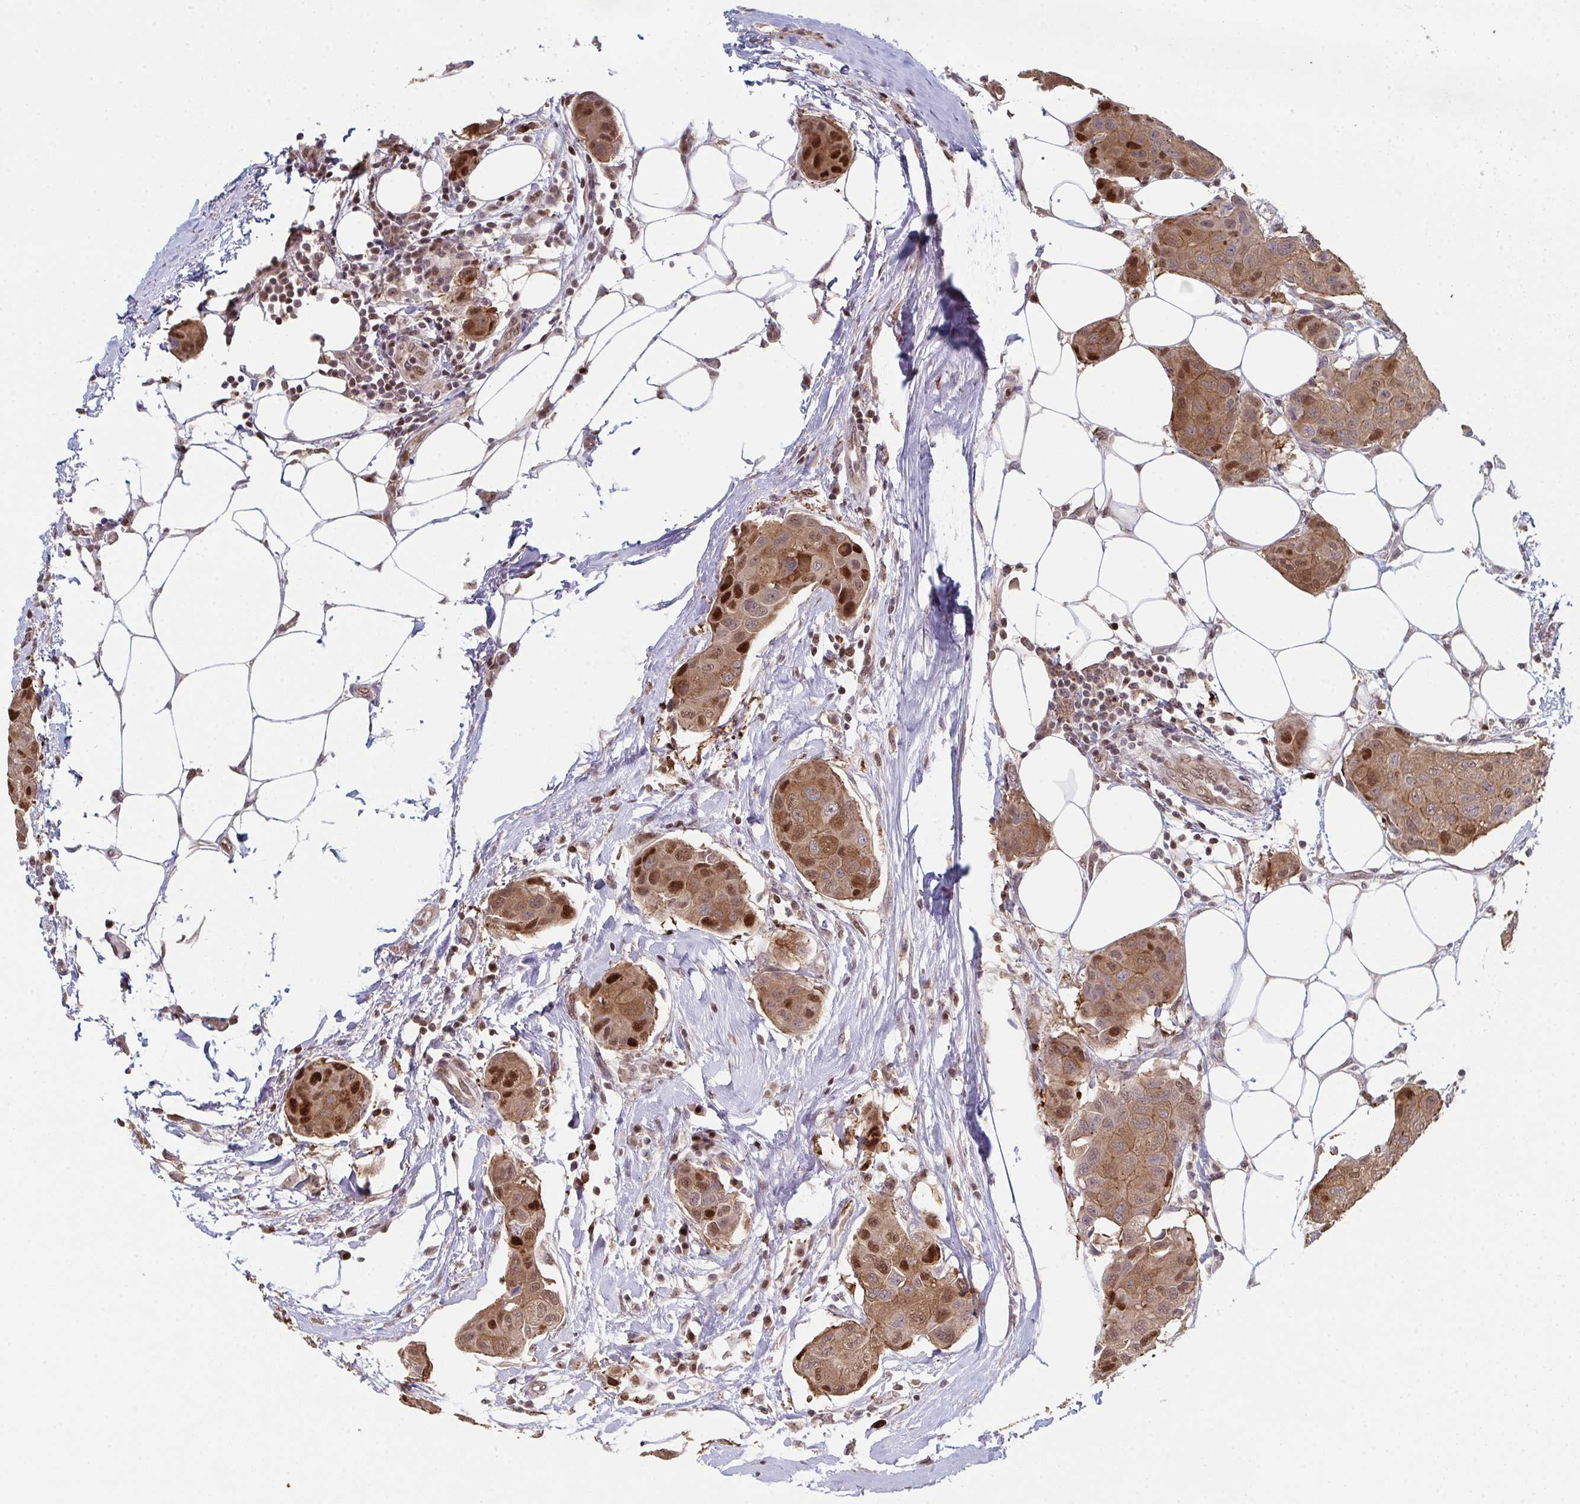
{"staining": {"intensity": "moderate", "quantity": ">75%", "location": "cytoplasmic/membranous,nuclear"}, "tissue": "breast cancer", "cell_type": "Tumor cells", "image_type": "cancer", "snomed": [{"axis": "morphology", "description": "Duct carcinoma"}, {"axis": "topography", "description": "Breast"}, {"axis": "topography", "description": "Lymph node"}], "caption": "Immunohistochemical staining of human breast cancer displays medium levels of moderate cytoplasmic/membranous and nuclear expression in approximately >75% of tumor cells. The staining is performed using DAB brown chromogen to label protein expression. The nuclei are counter-stained blue using hematoxylin.", "gene": "ACD", "patient": {"sex": "female", "age": 80}}